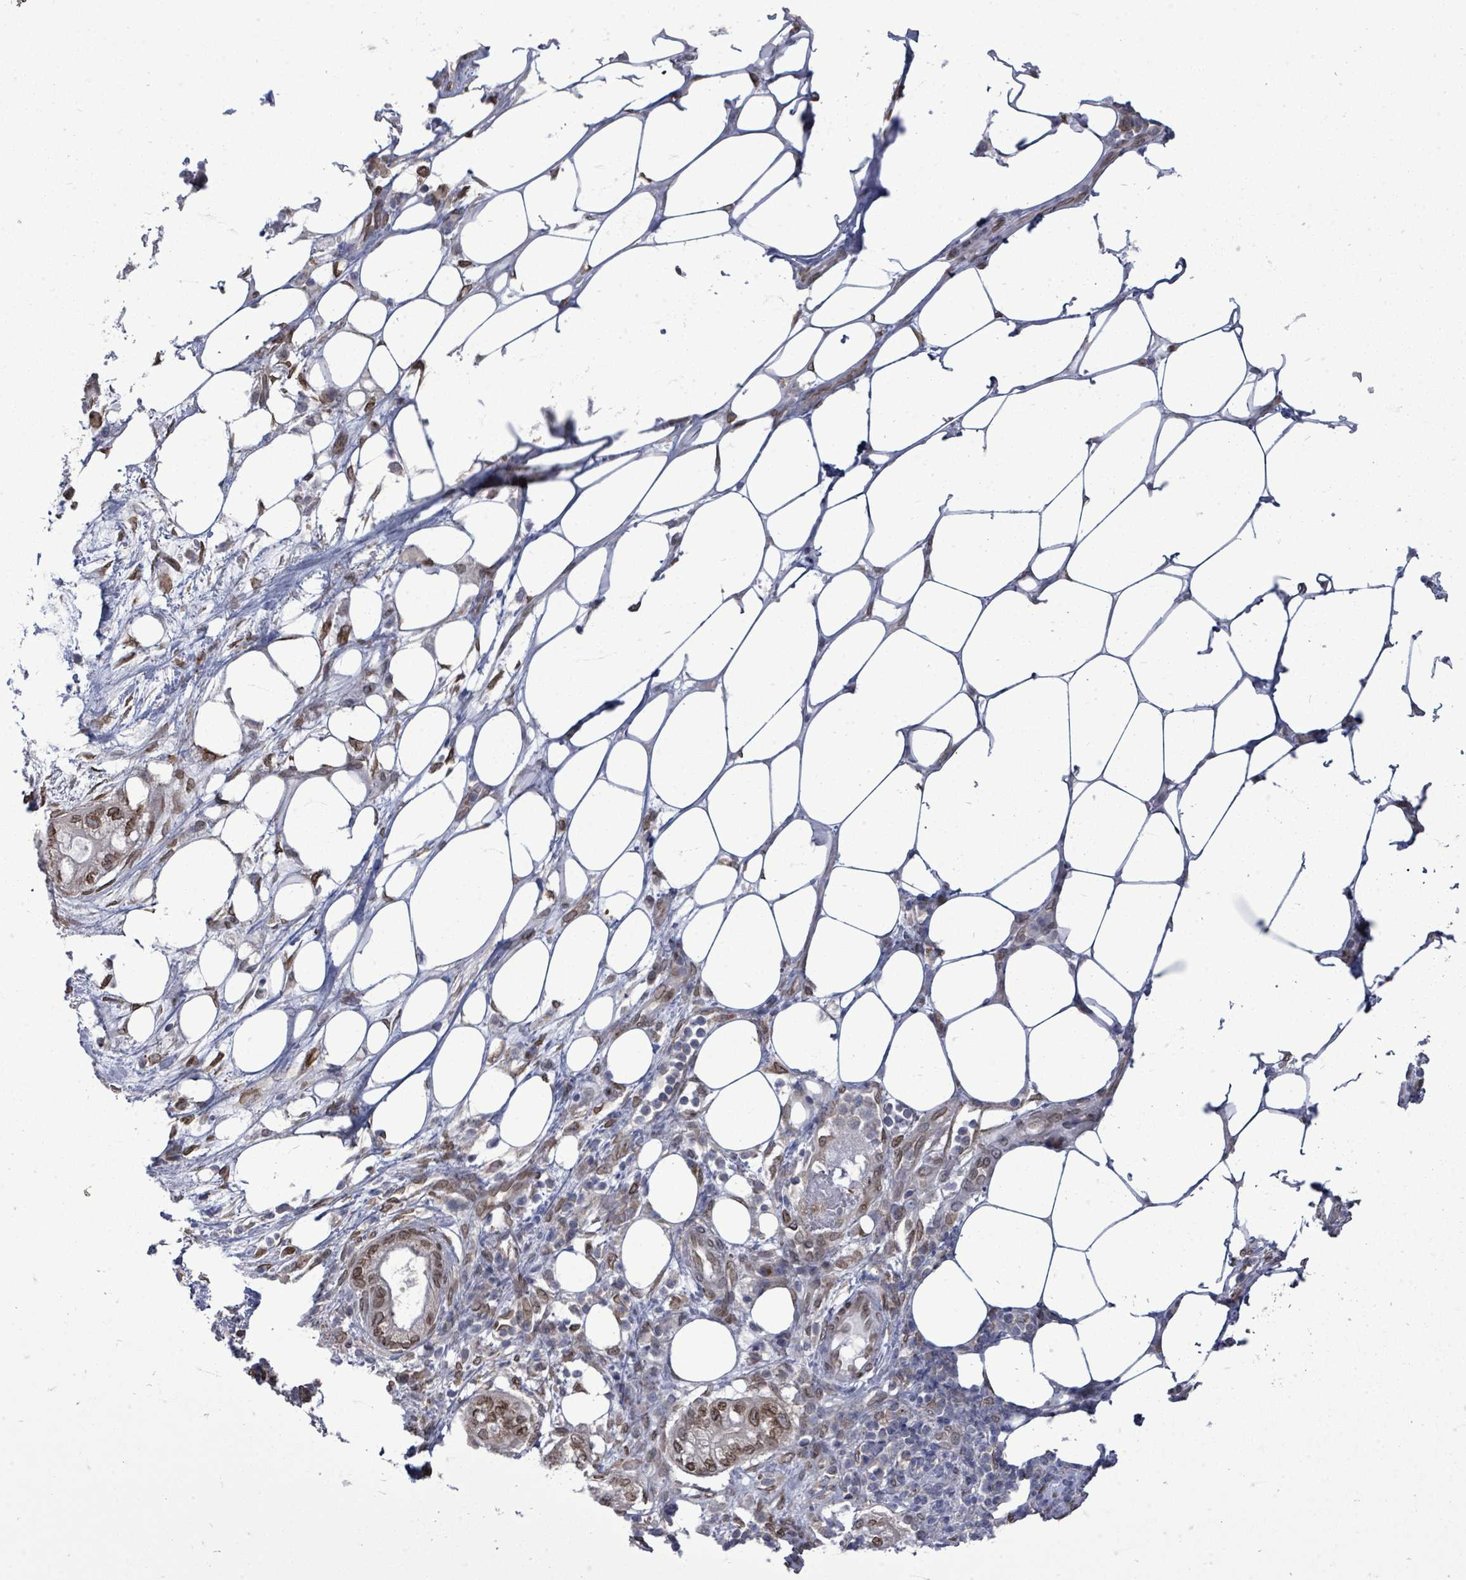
{"staining": {"intensity": "moderate", "quantity": ">75%", "location": "cytoplasmic/membranous,nuclear"}, "tissue": "pancreatic cancer", "cell_type": "Tumor cells", "image_type": "cancer", "snomed": [{"axis": "morphology", "description": "Adenocarcinoma, NOS"}, {"axis": "topography", "description": "Pancreas"}], "caption": "Human pancreatic cancer stained with a brown dye demonstrates moderate cytoplasmic/membranous and nuclear positive positivity in approximately >75% of tumor cells.", "gene": "ARFGAP1", "patient": {"sex": "male", "age": 44}}